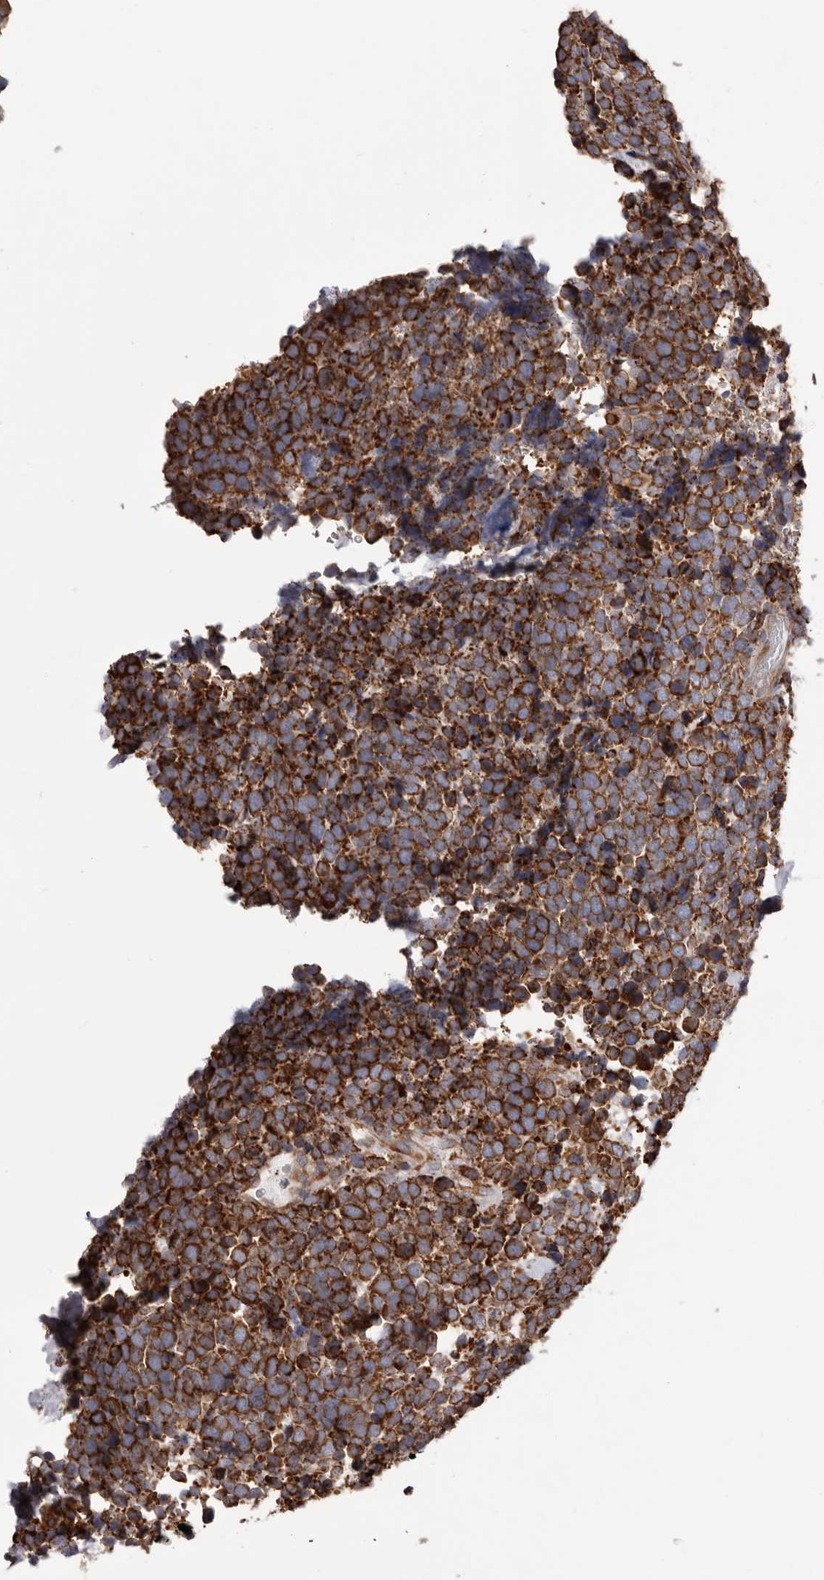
{"staining": {"intensity": "strong", "quantity": ">75%", "location": "cytoplasmic/membranous"}, "tissue": "urothelial cancer", "cell_type": "Tumor cells", "image_type": "cancer", "snomed": [{"axis": "morphology", "description": "Urothelial carcinoma, High grade"}, {"axis": "topography", "description": "Urinary bladder"}], "caption": "Urothelial cancer tissue shows strong cytoplasmic/membranous positivity in about >75% of tumor cells, visualized by immunohistochemistry. (DAB (3,3'-diaminobenzidine) IHC with brightfield microscopy, high magnification).", "gene": "QRSL1", "patient": {"sex": "female", "age": 82}}